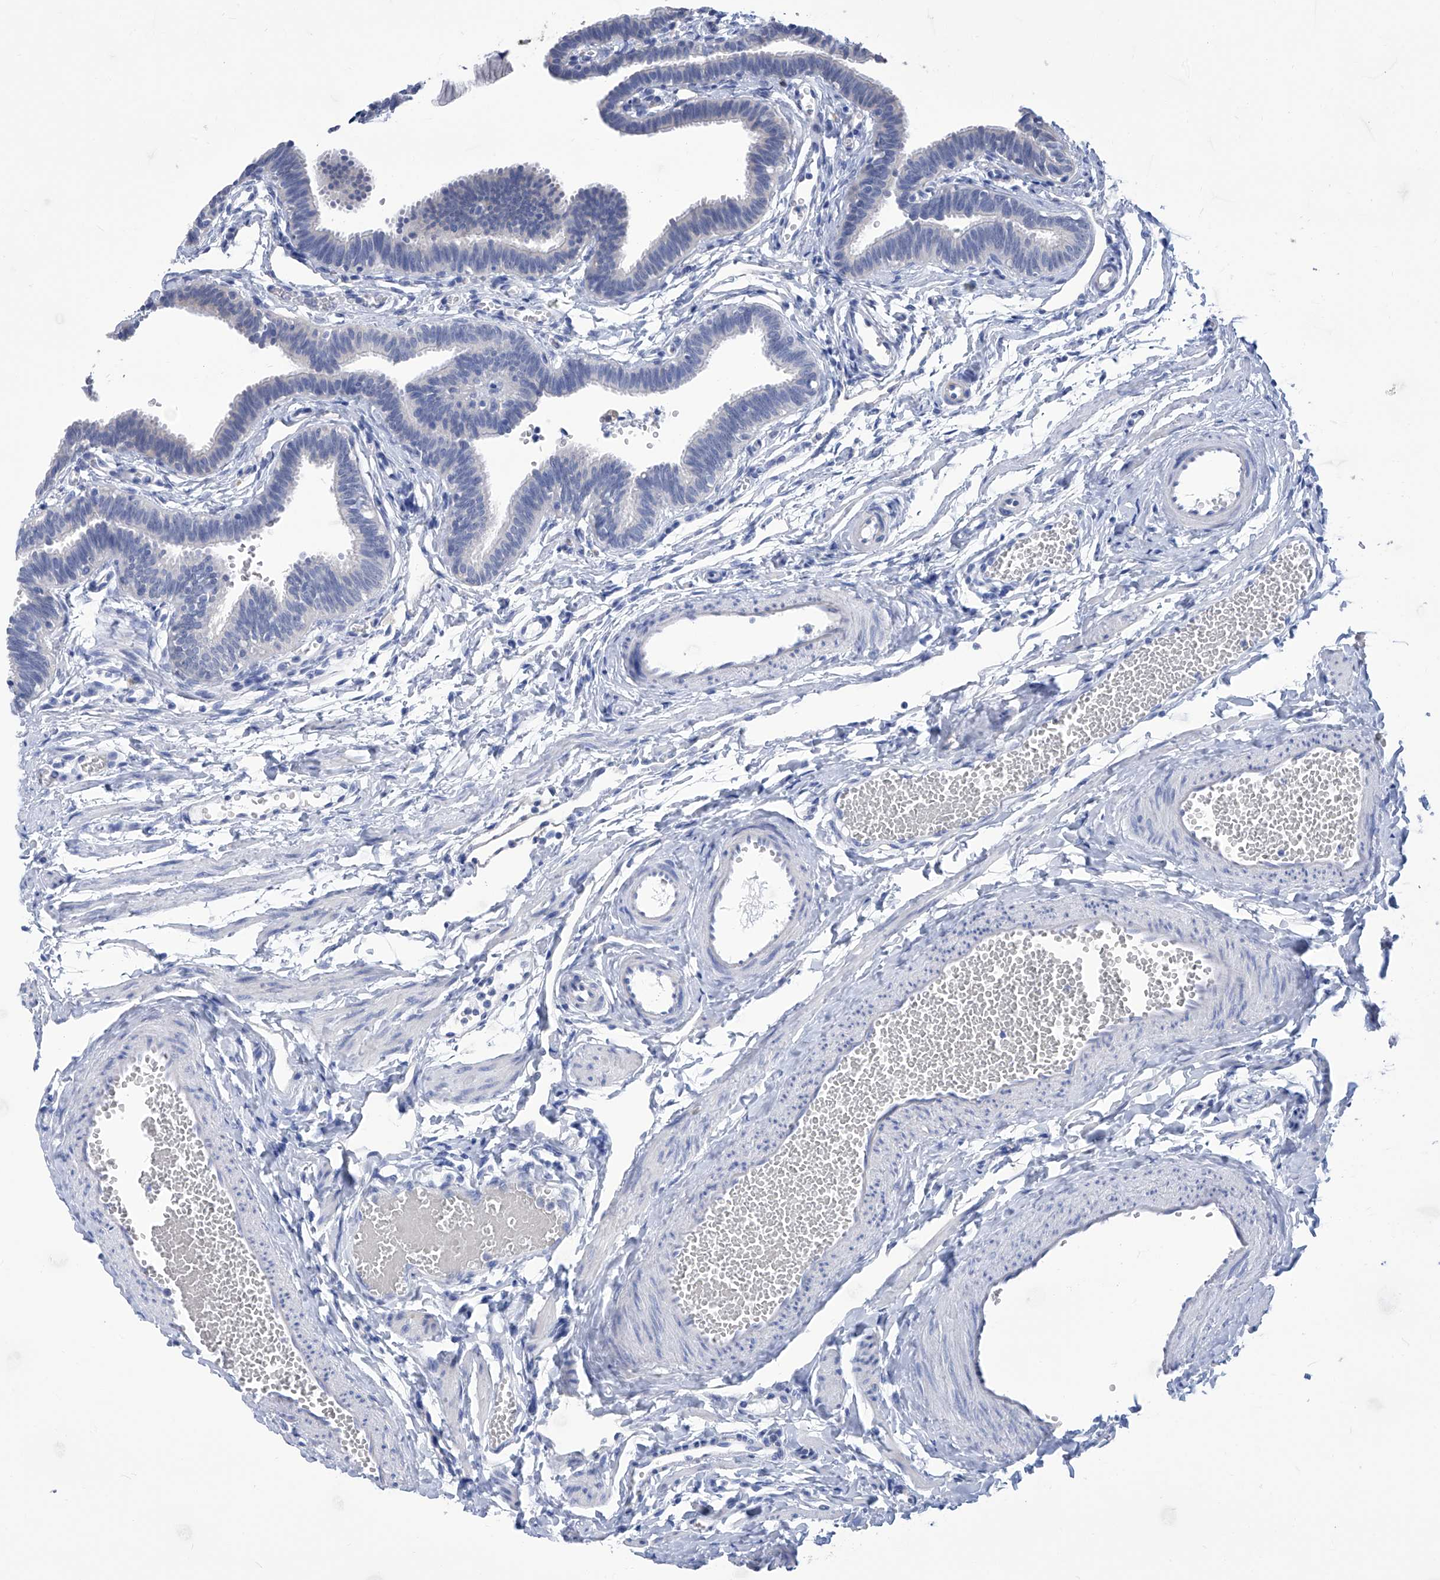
{"staining": {"intensity": "negative", "quantity": "none", "location": "none"}, "tissue": "fallopian tube", "cell_type": "Glandular cells", "image_type": "normal", "snomed": [{"axis": "morphology", "description": "Normal tissue, NOS"}, {"axis": "topography", "description": "Fallopian tube"}, {"axis": "topography", "description": "Ovary"}], "caption": "High magnification brightfield microscopy of unremarkable fallopian tube stained with DAB (3,3'-diaminobenzidine) (brown) and counterstained with hematoxylin (blue): glandular cells show no significant positivity.", "gene": "SMS", "patient": {"sex": "female", "age": 23}}